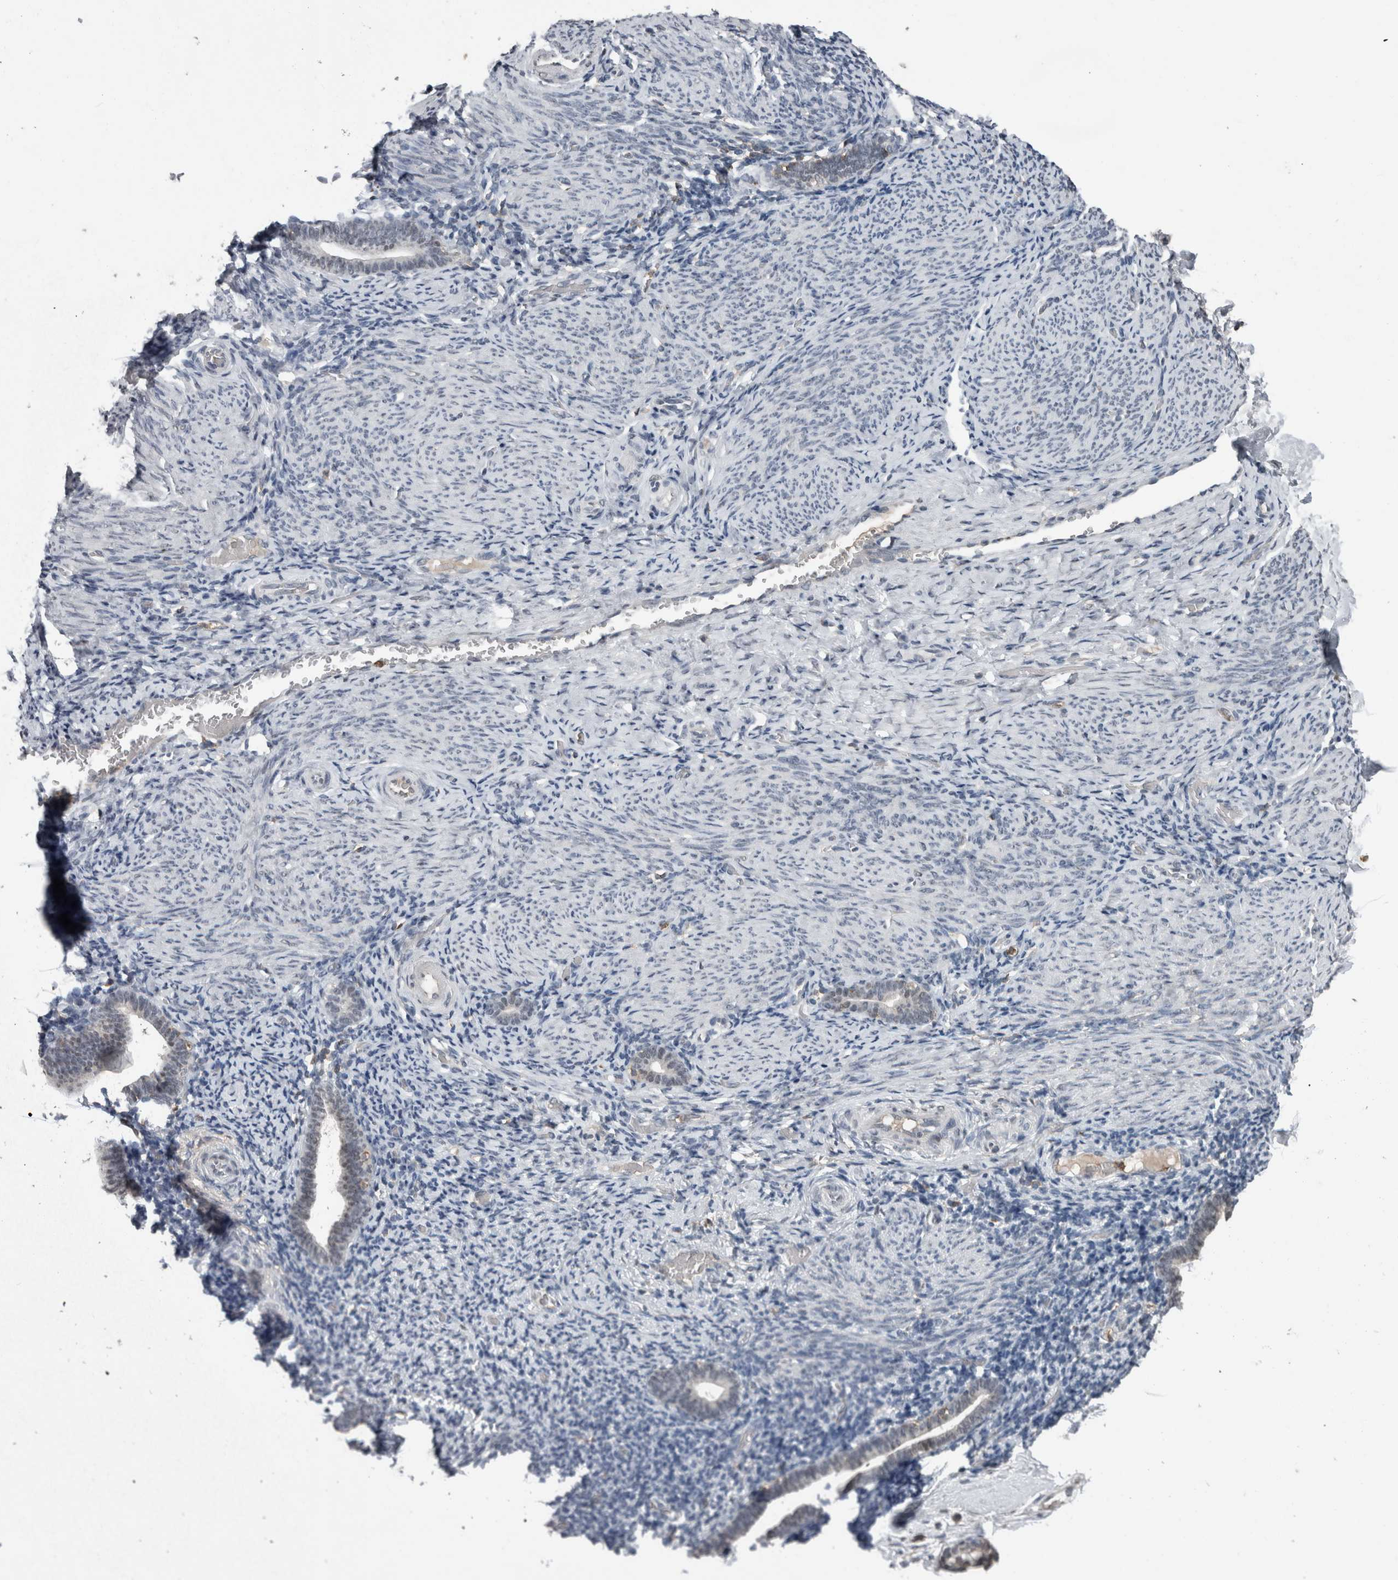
{"staining": {"intensity": "negative", "quantity": "none", "location": "none"}, "tissue": "endometrium", "cell_type": "Cells in endometrial stroma", "image_type": "normal", "snomed": [{"axis": "morphology", "description": "Normal tissue, NOS"}, {"axis": "topography", "description": "Endometrium"}], "caption": "IHC histopathology image of unremarkable endometrium: human endometrium stained with DAB exhibits no significant protein expression in cells in endometrial stroma.", "gene": "MAFF", "patient": {"sex": "female", "age": 51}}